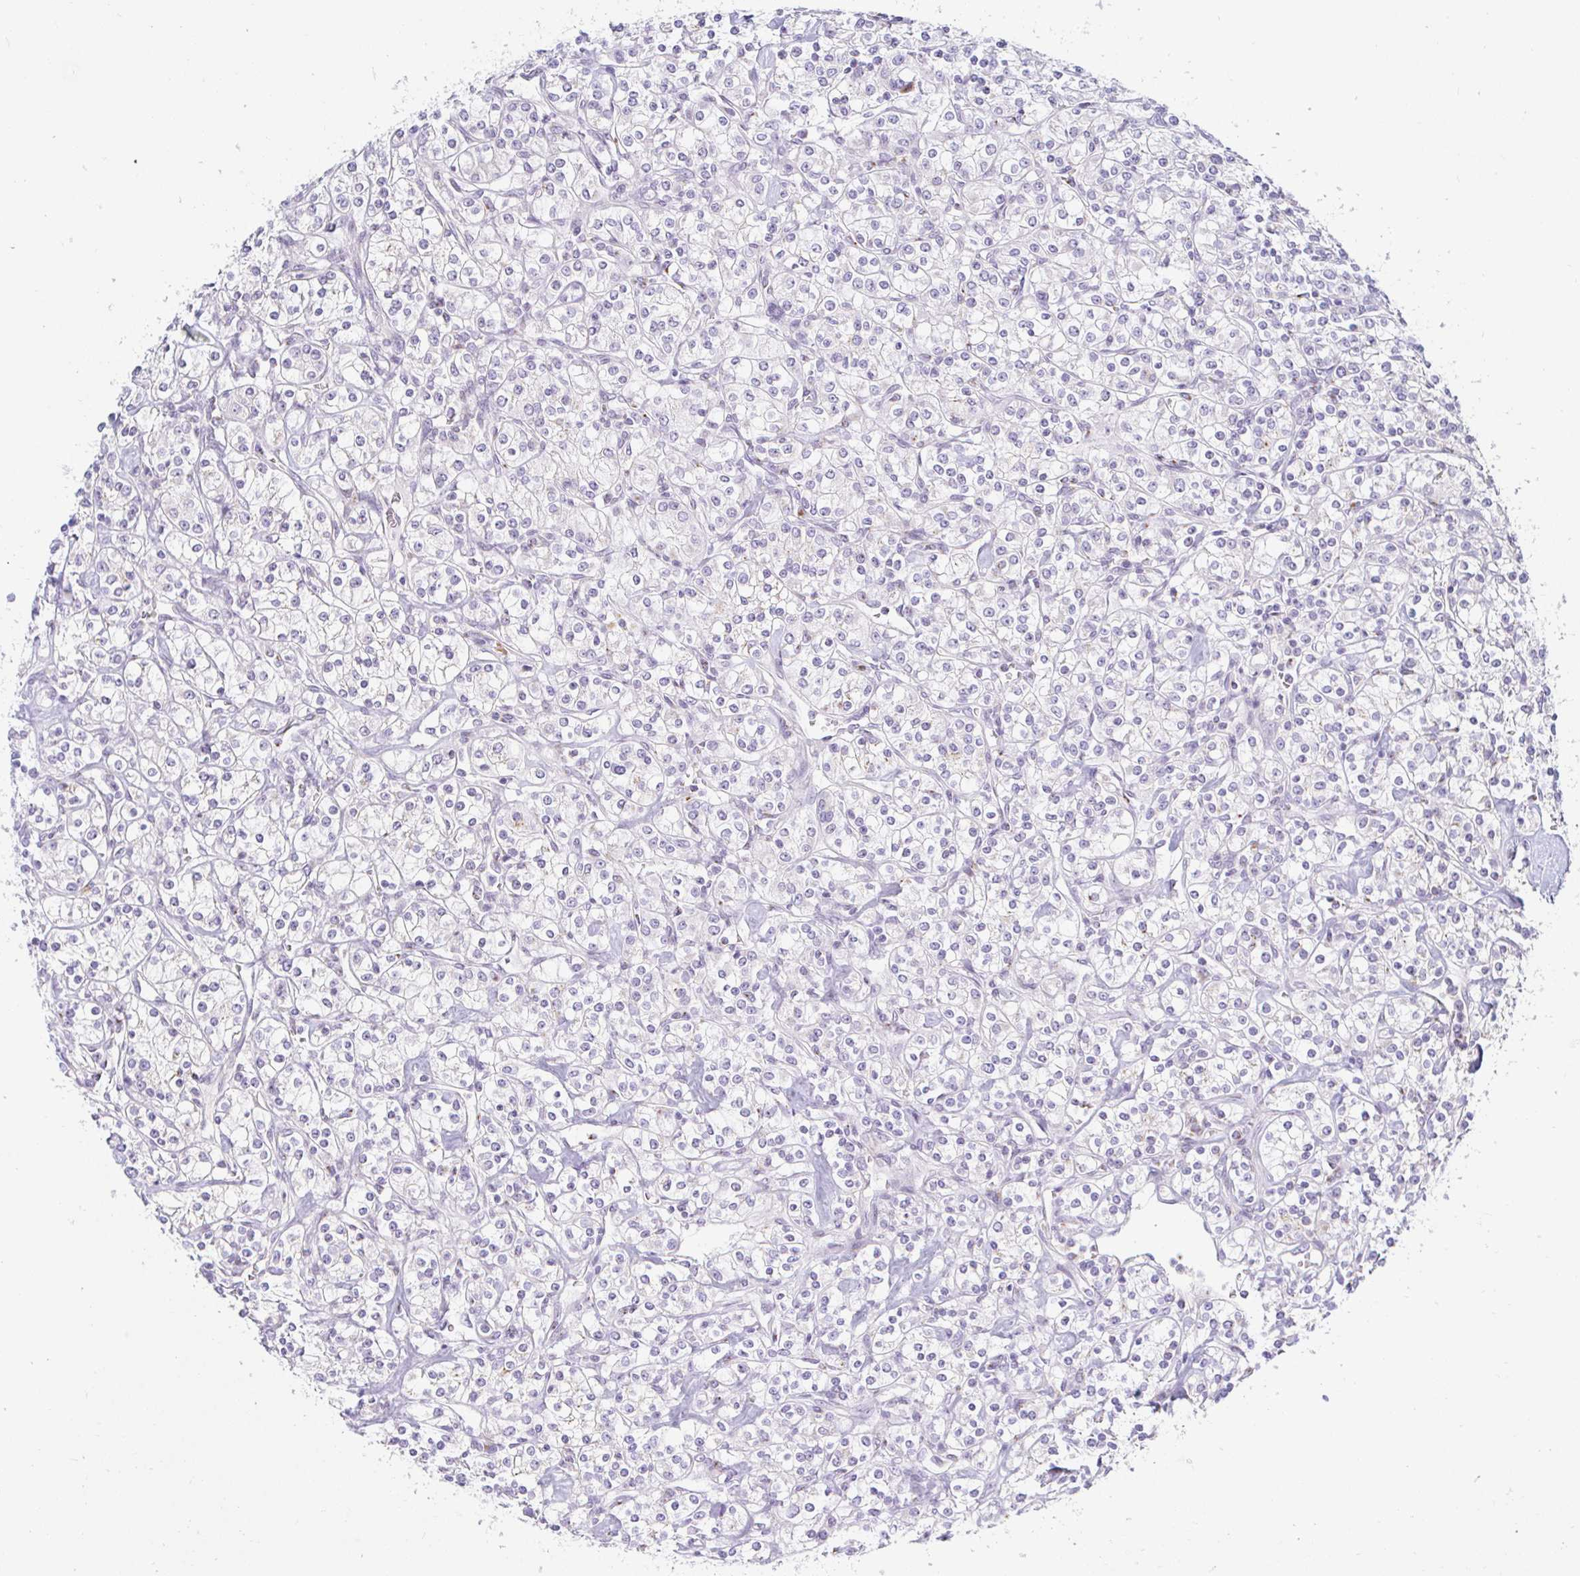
{"staining": {"intensity": "negative", "quantity": "none", "location": "none"}, "tissue": "renal cancer", "cell_type": "Tumor cells", "image_type": "cancer", "snomed": [{"axis": "morphology", "description": "Adenocarcinoma, NOS"}, {"axis": "topography", "description": "Kidney"}], "caption": "Immunohistochemistry histopathology image of renal adenocarcinoma stained for a protein (brown), which reveals no positivity in tumor cells.", "gene": "OR51D1", "patient": {"sex": "male", "age": 77}}